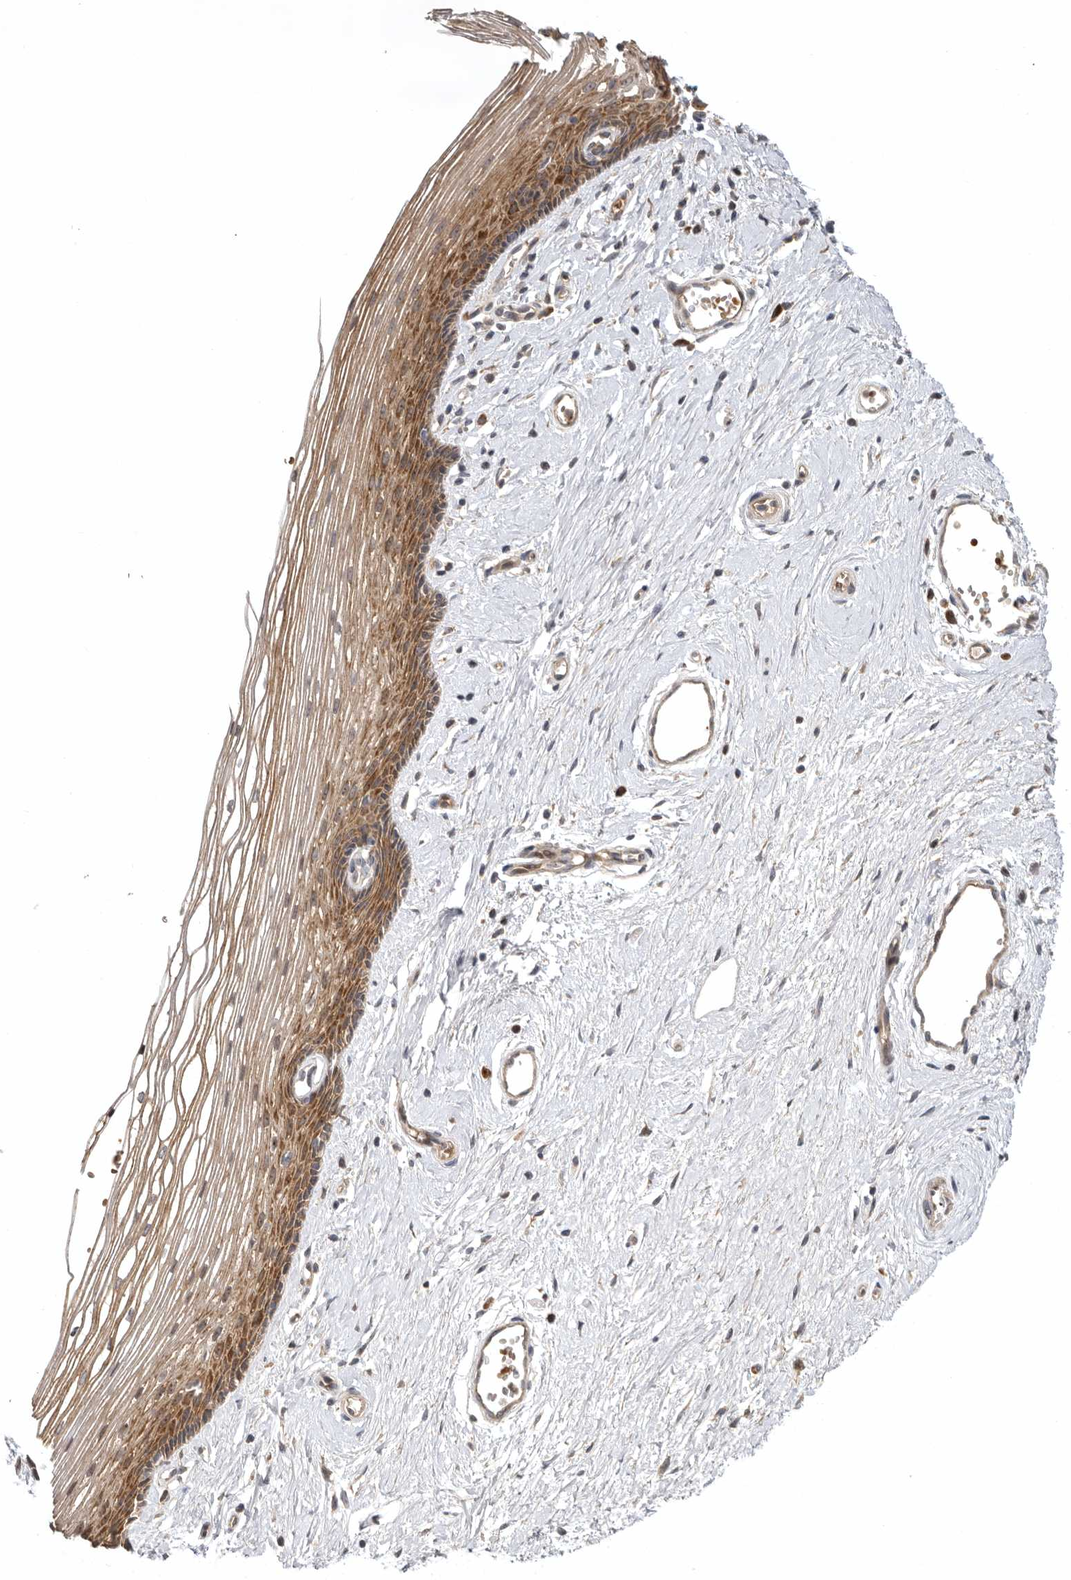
{"staining": {"intensity": "moderate", "quantity": ">75%", "location": "cytoplasmic/membranous"}, "tissue": "vagina", "cell_type": "Squamous epithelial cells", "image_type": "normal", "snomed": [{"axis": "morphology", "description": "Normal tissue, NOS"}, {"axis": "topography", "description": "Vagina"}], "caption": "Squamous epithelial cells reveal moderate cytoplasmic/membranous expression in about >75% of cells in benign vagina. The protein of interest is shown in brown color, while the nuclei are stained blue.", "gene": "KIF2B", "patient": {"sex": "female", "age": 46}}